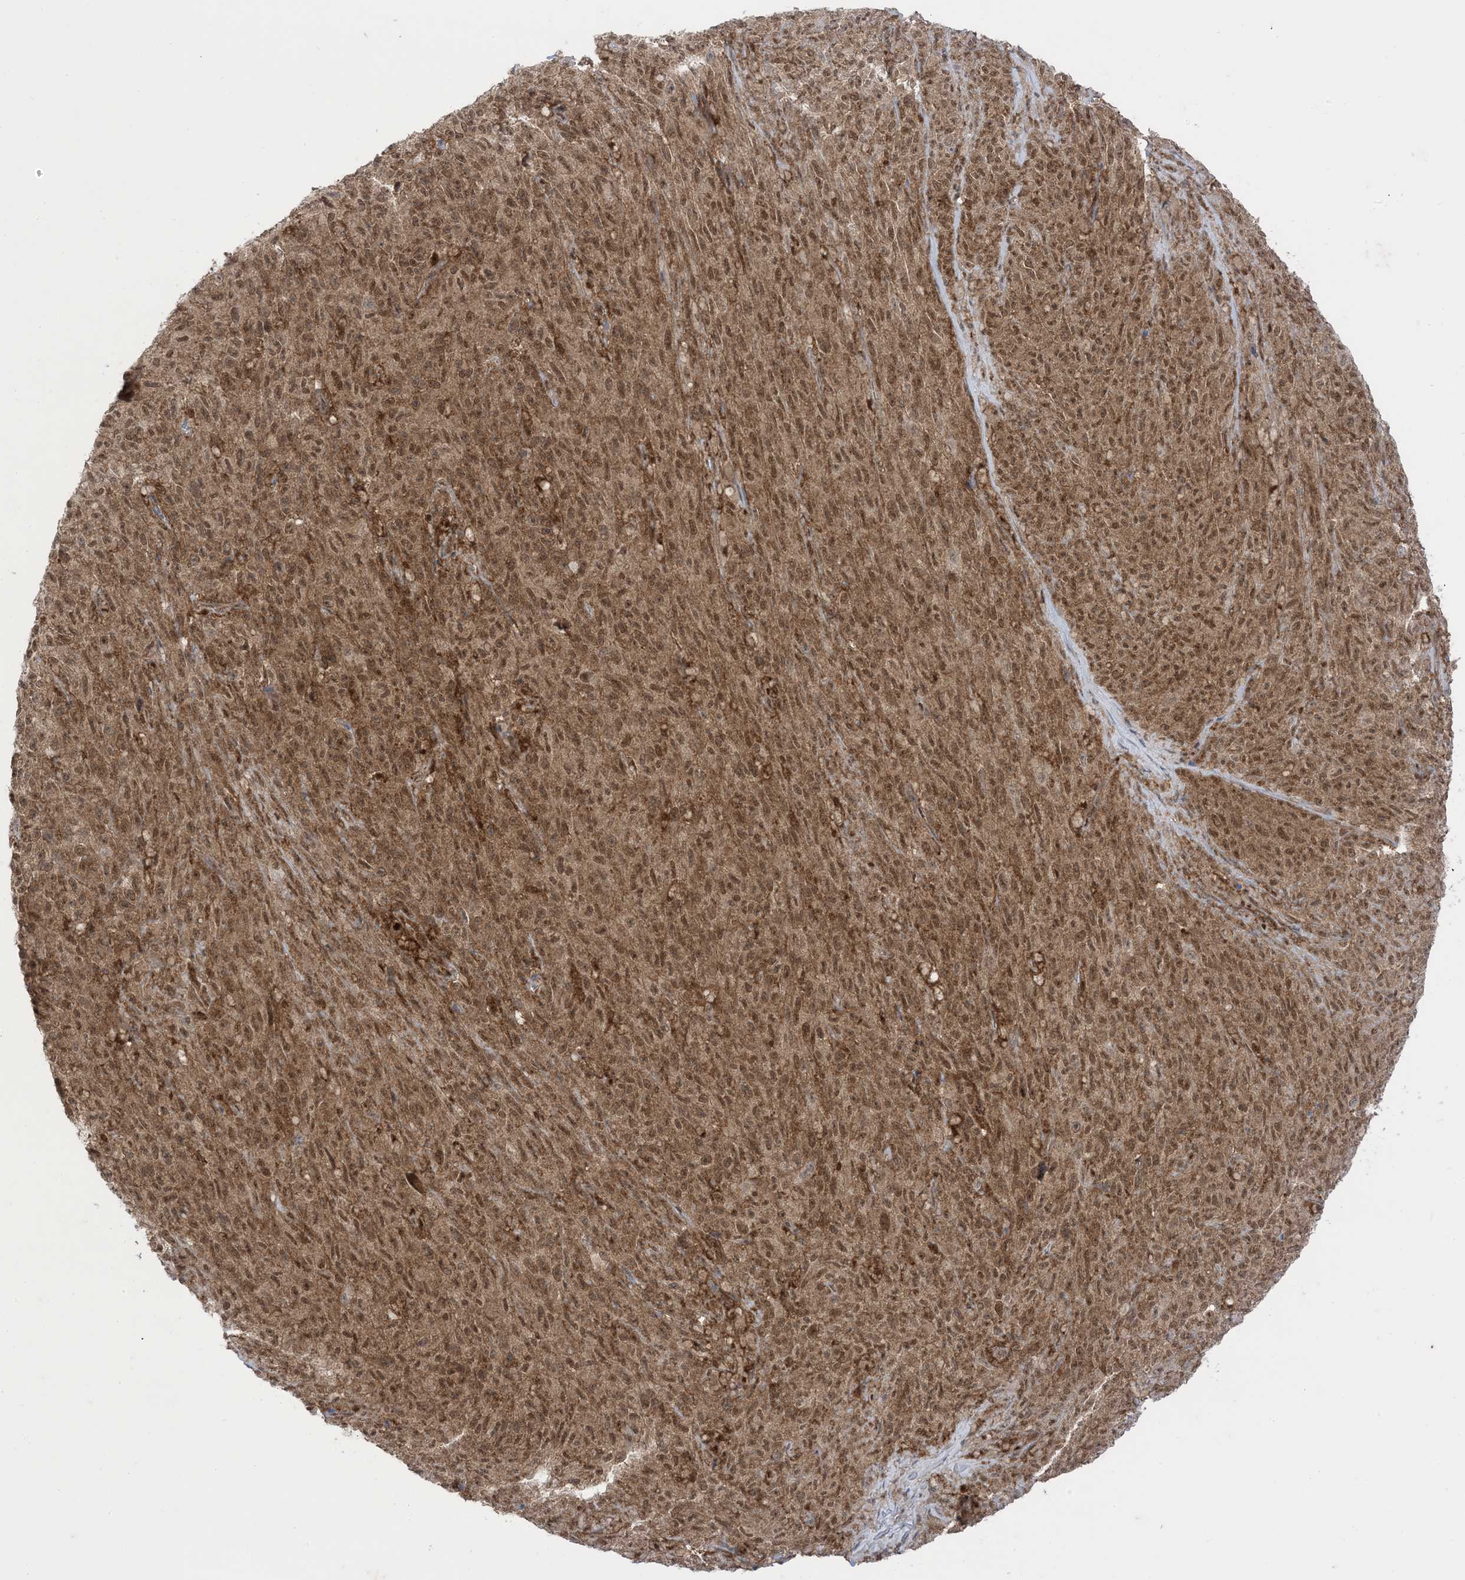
{"staining": {"intensity": "moderate", "quantity": ">75%", "location": "cytoplasmic/membranous,nuclear"}, "tissue": "melanoma", "cell_type": "Tumor cells", "image_type": "cancer", "snomed": [{"axis": "morphology", "description": "Malignant melanoma, NOS"}, {"axis": "topography", "description": "Skin"}], "caption": "Immunohistochemical staining of melanoma shows medium levels of moderate cytoplasmic/membranous and nuclear positivity in approximately >75% of tumor cells.", "gene": "PTPA", "patient": {"sex": "female", "age": 82}}